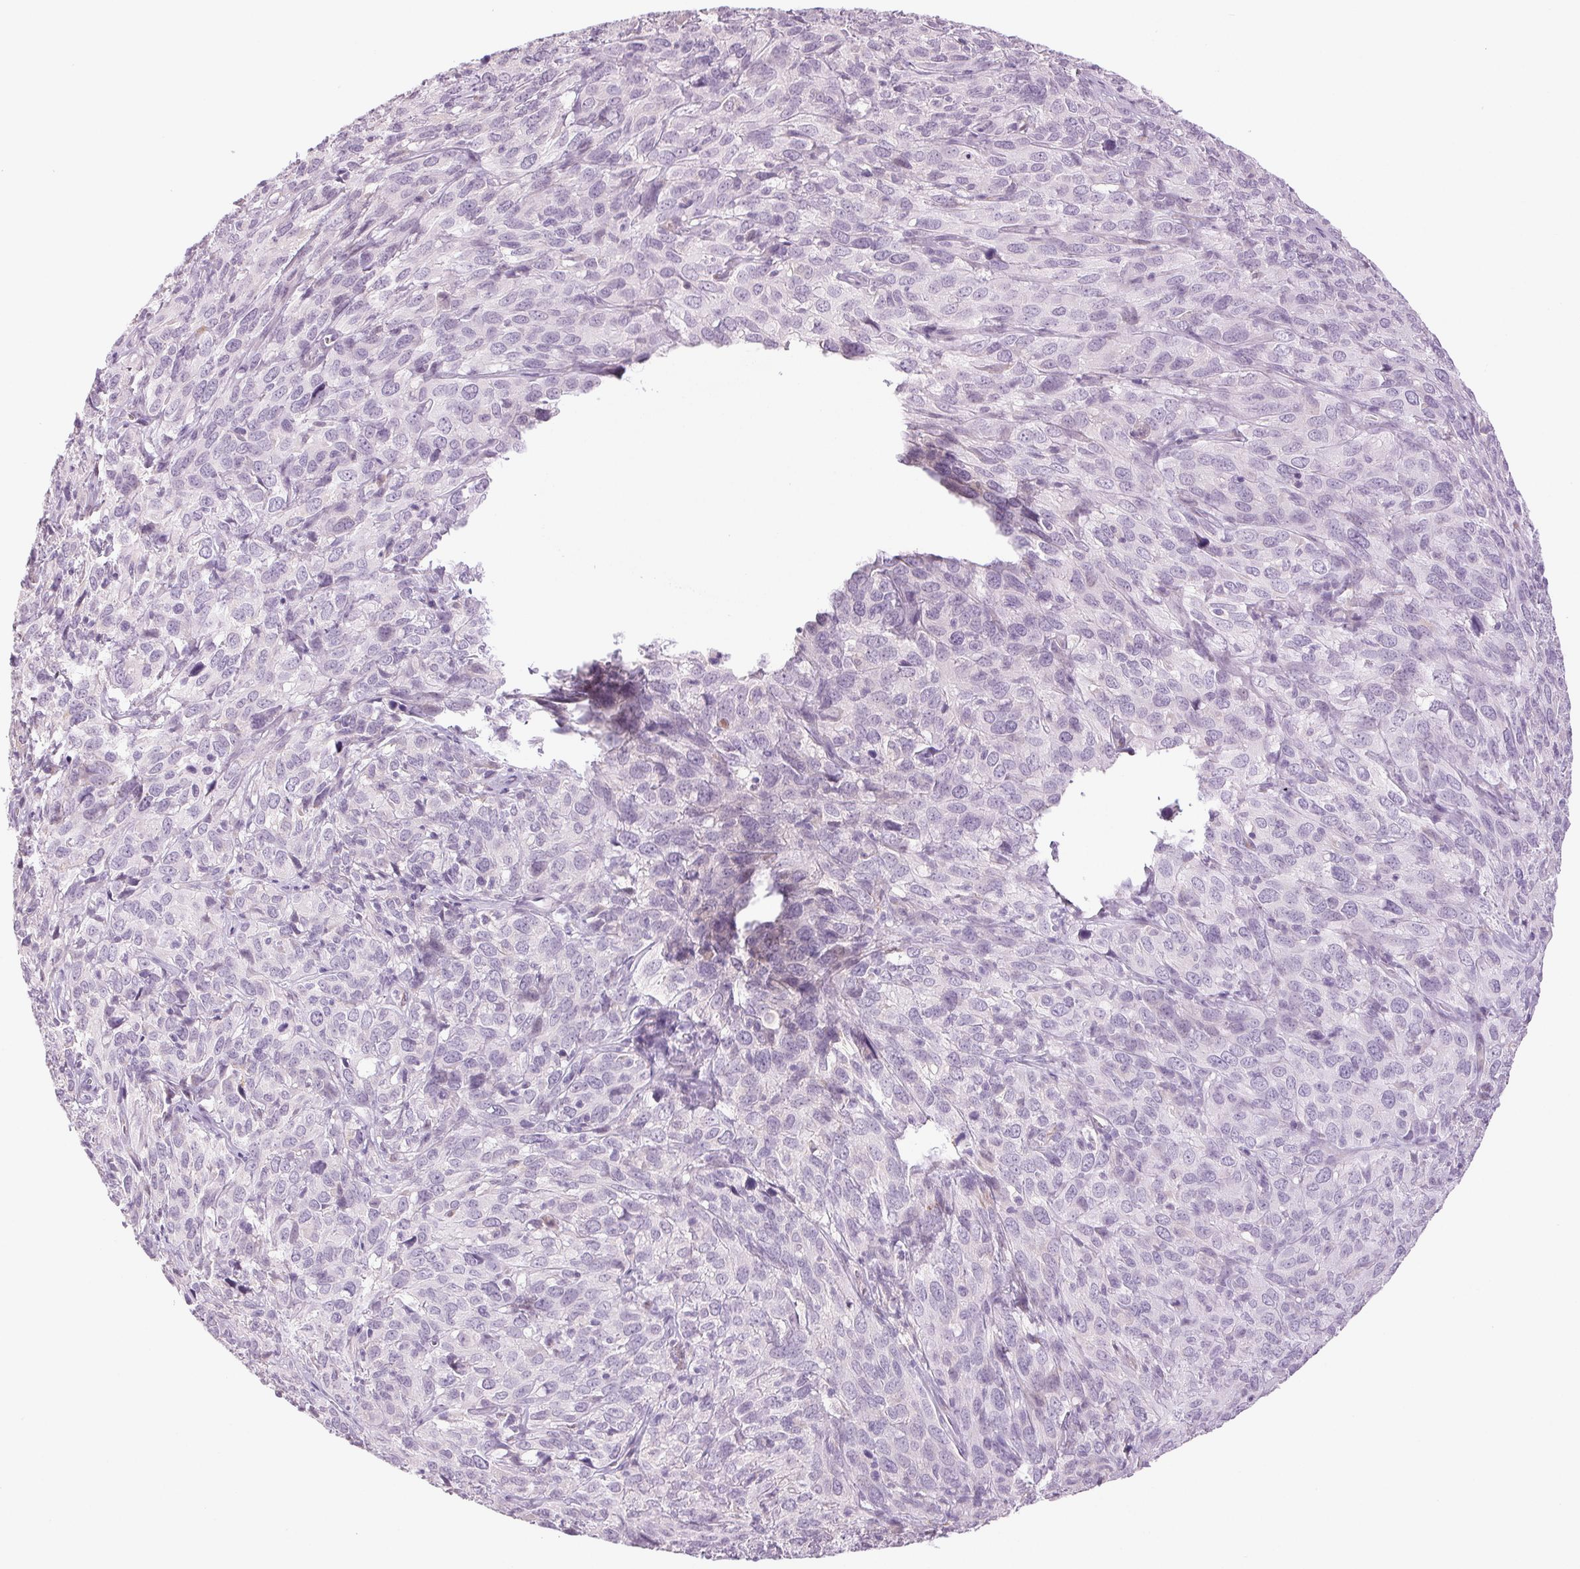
{"staining": {"intensity": "negative", "quantity": "none", "location": "none"}, "tissue": "cervical cancer", "cell_type": "Tumor cells", "image_type": "cancer", "snomed": [{"axis": "morphology", "description": "Squamous cell carcinoma, NOS"}, {"axis": "topography", "description": "Cervix"}], "caption": "An image of cervical cancer (squamous cell carcinoma) stained for a protein exhibits no brown staining in tumor cells.", "gene": "DNAJC6", "patient": {"sex": "female", "age": 51}}